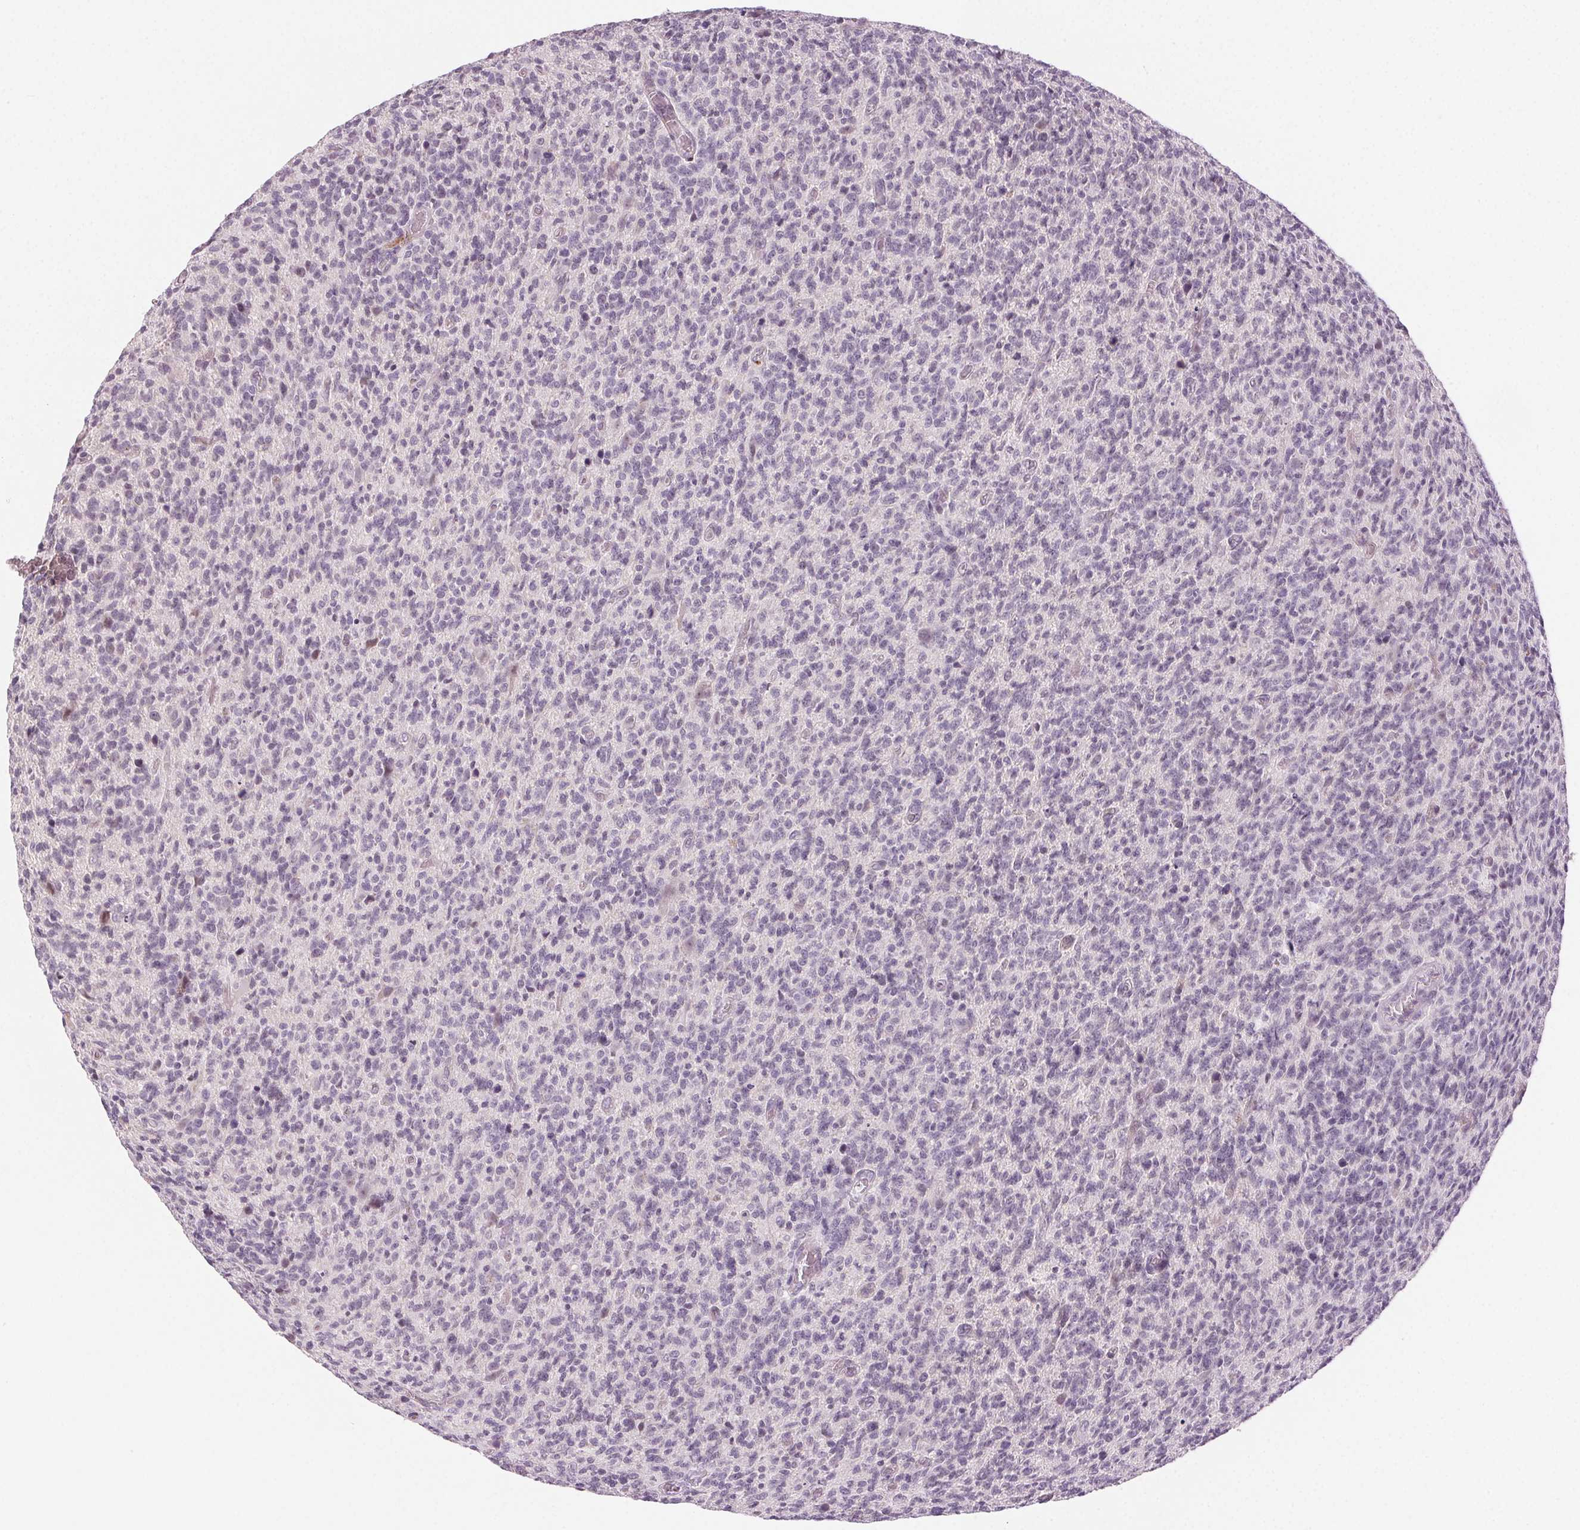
{"staining": {"intensity": "negative", "quantity": "none", "location": "none"}, "tissue": "glioma", "cell_type": "Tumor cells", "image_type": "cancer", "snomed": [{"axis": "morphology", "description": "Glioma, malignant, High grade"}, {"axis": "topography", "description": "Brain"}], "caption": "An immunohistochemistry image of glioma is shown. There is no staining in tumor cells of glioma. Brightfield microscopy of immunohistochemistry (IHC) stained with DAB (3,3'-diaminobenzidine) (brown) and hematoxylin (blue), captured at high magnification.", "gene": "HSF5", "patient": {"sex": "male", "age": 76}}